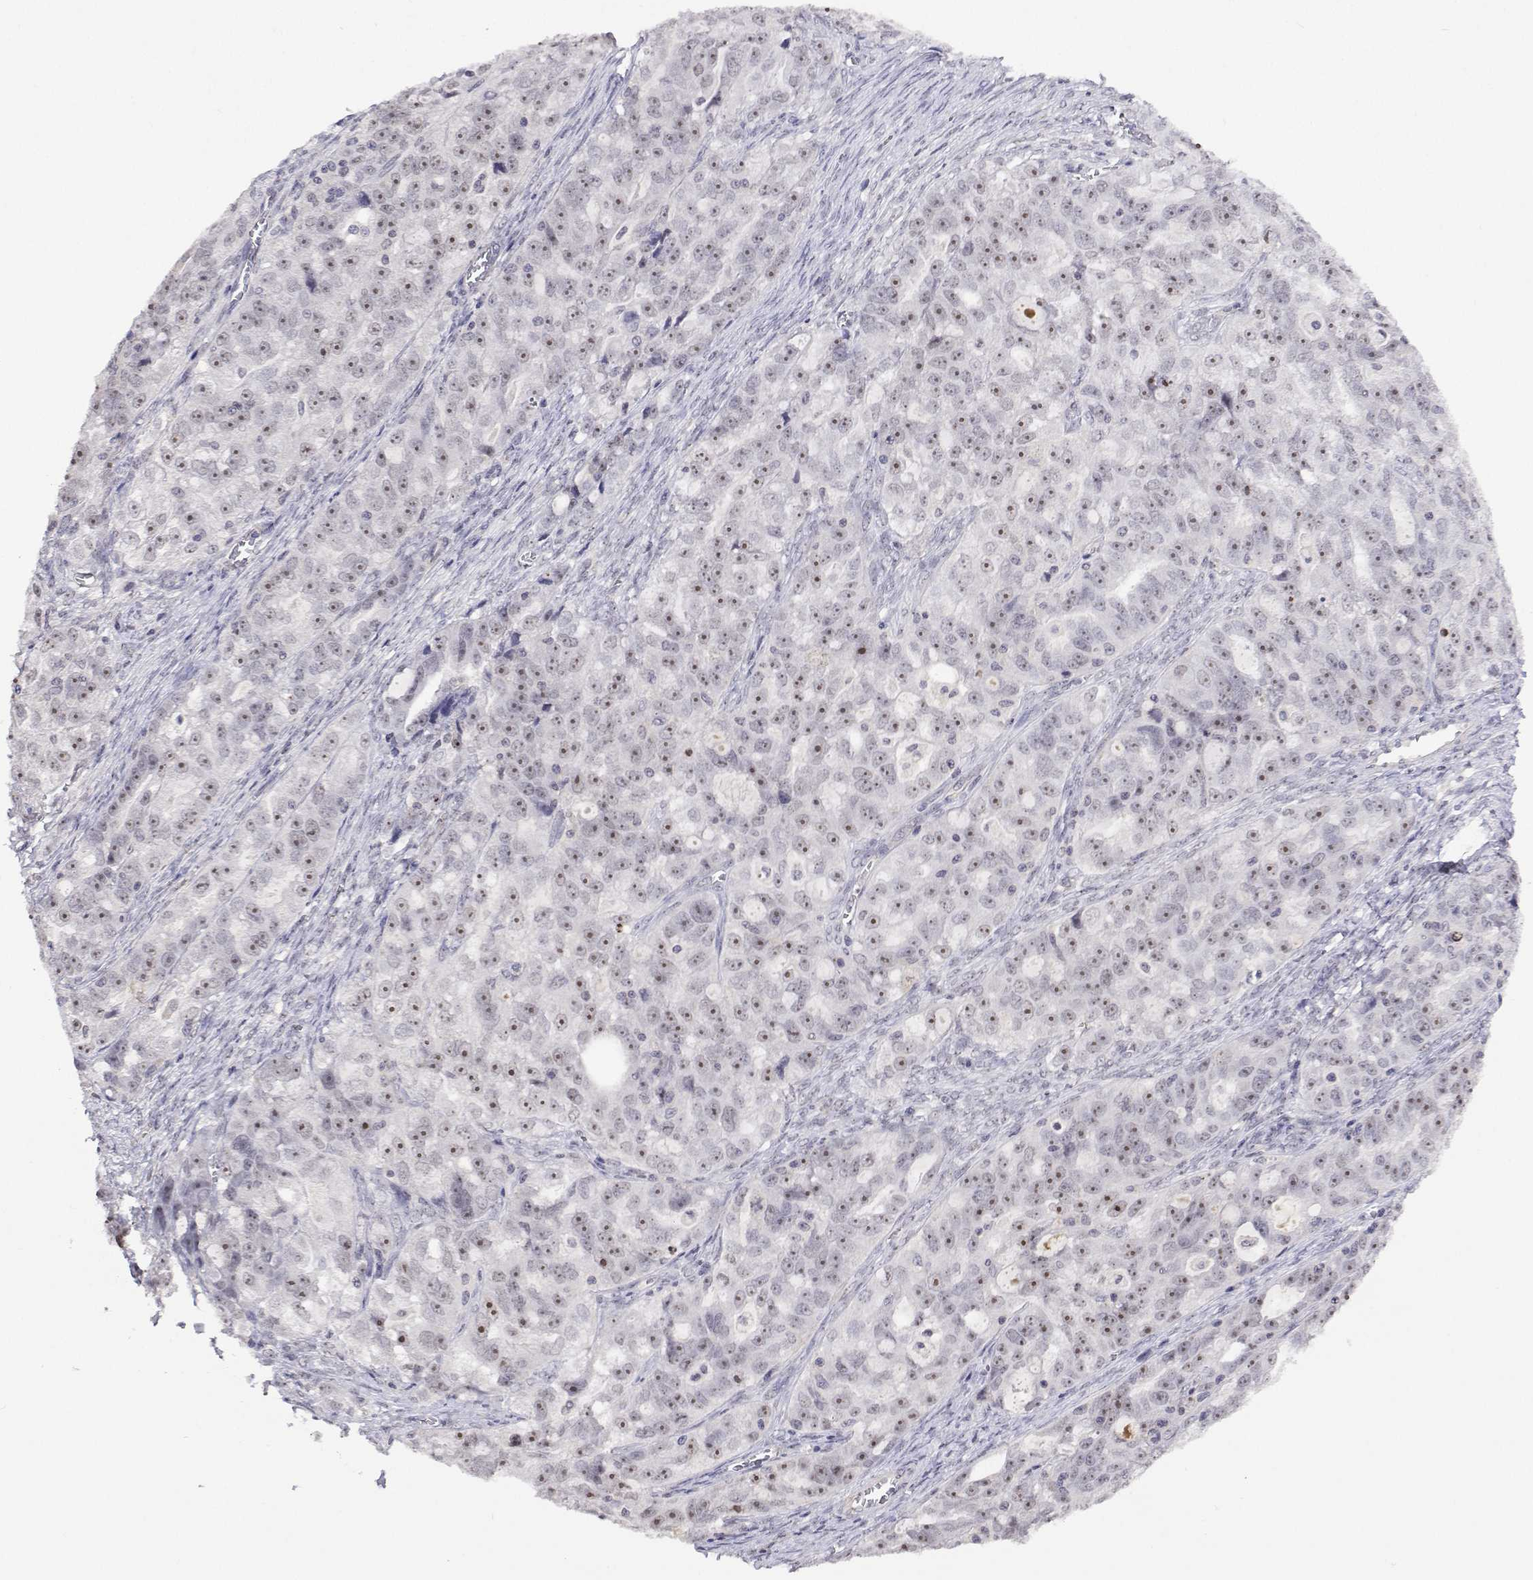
{"staining": {"intensity": "moderate", "quantity": "25%-75%", "location": "nuclear"}, "tissue": "ovarian cancer", "cell_type": "Tumor cells", "image_type": "cancer", "snomed": [{"axis": "morphology", "description": "Cystadenocarcinoma, serous, NOS"}, {"axis": "topography", "description": "Ovary"}], "caption": "A photomicrograph showing moderate nuclear staining in approximately 25%-75% of tumor cells in ovarian serous cystadenocarcinoma, as visualized by brown immunohistochemical staining.", "gene": "NHP2", "patient": {"sex": "female", "age": 51}}